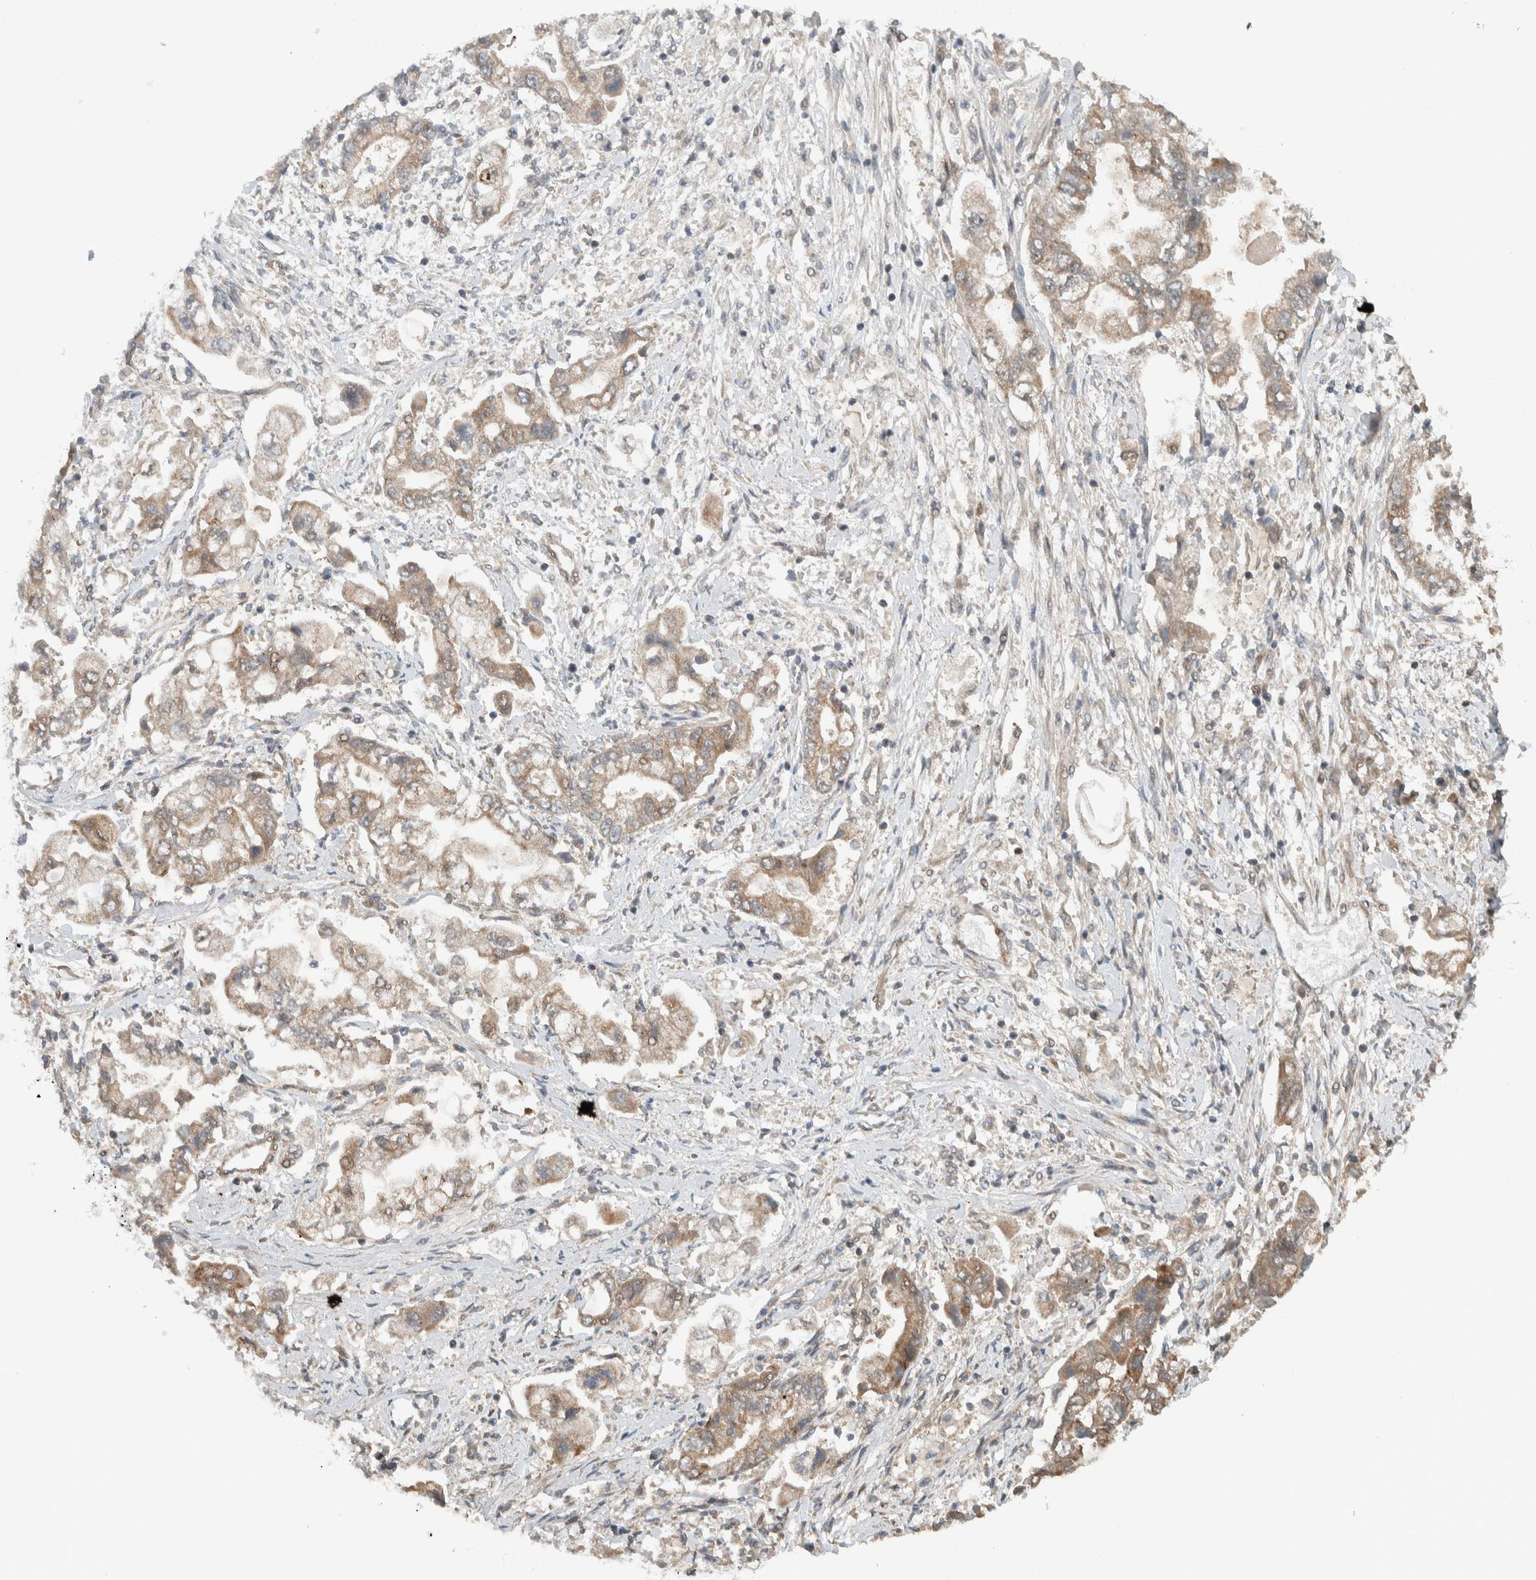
{"staining": {"intensity": "weak", "quantity": ">75%", "location": "cytoplasmic/membranous"}, "tissue": "stomach cancer", "cell_type": "Tumor cells", "image_type": "cancer", "snomed": [{"axis": "morphology", "description": "Normal tissue, NOS"}, {"axis": "morphology", "description": "Adenocarcinoma, NOS"}, {"axis": "topography", "description": "Stomach"}], "caption": "Immunohistochemical staining of human stomach cancer (adenocarcinoma) displays weak cytoplasmic/membranous protein expression in about >75% of tumor cells. The staining was performed using DAB (3,3'-diaminobenzidine), with brown indicating positive protein expression. Nuclei are stained blue with hematoxylin.", "gene": "KLHL6", "patient": {"sex": "male", "age": 62}}